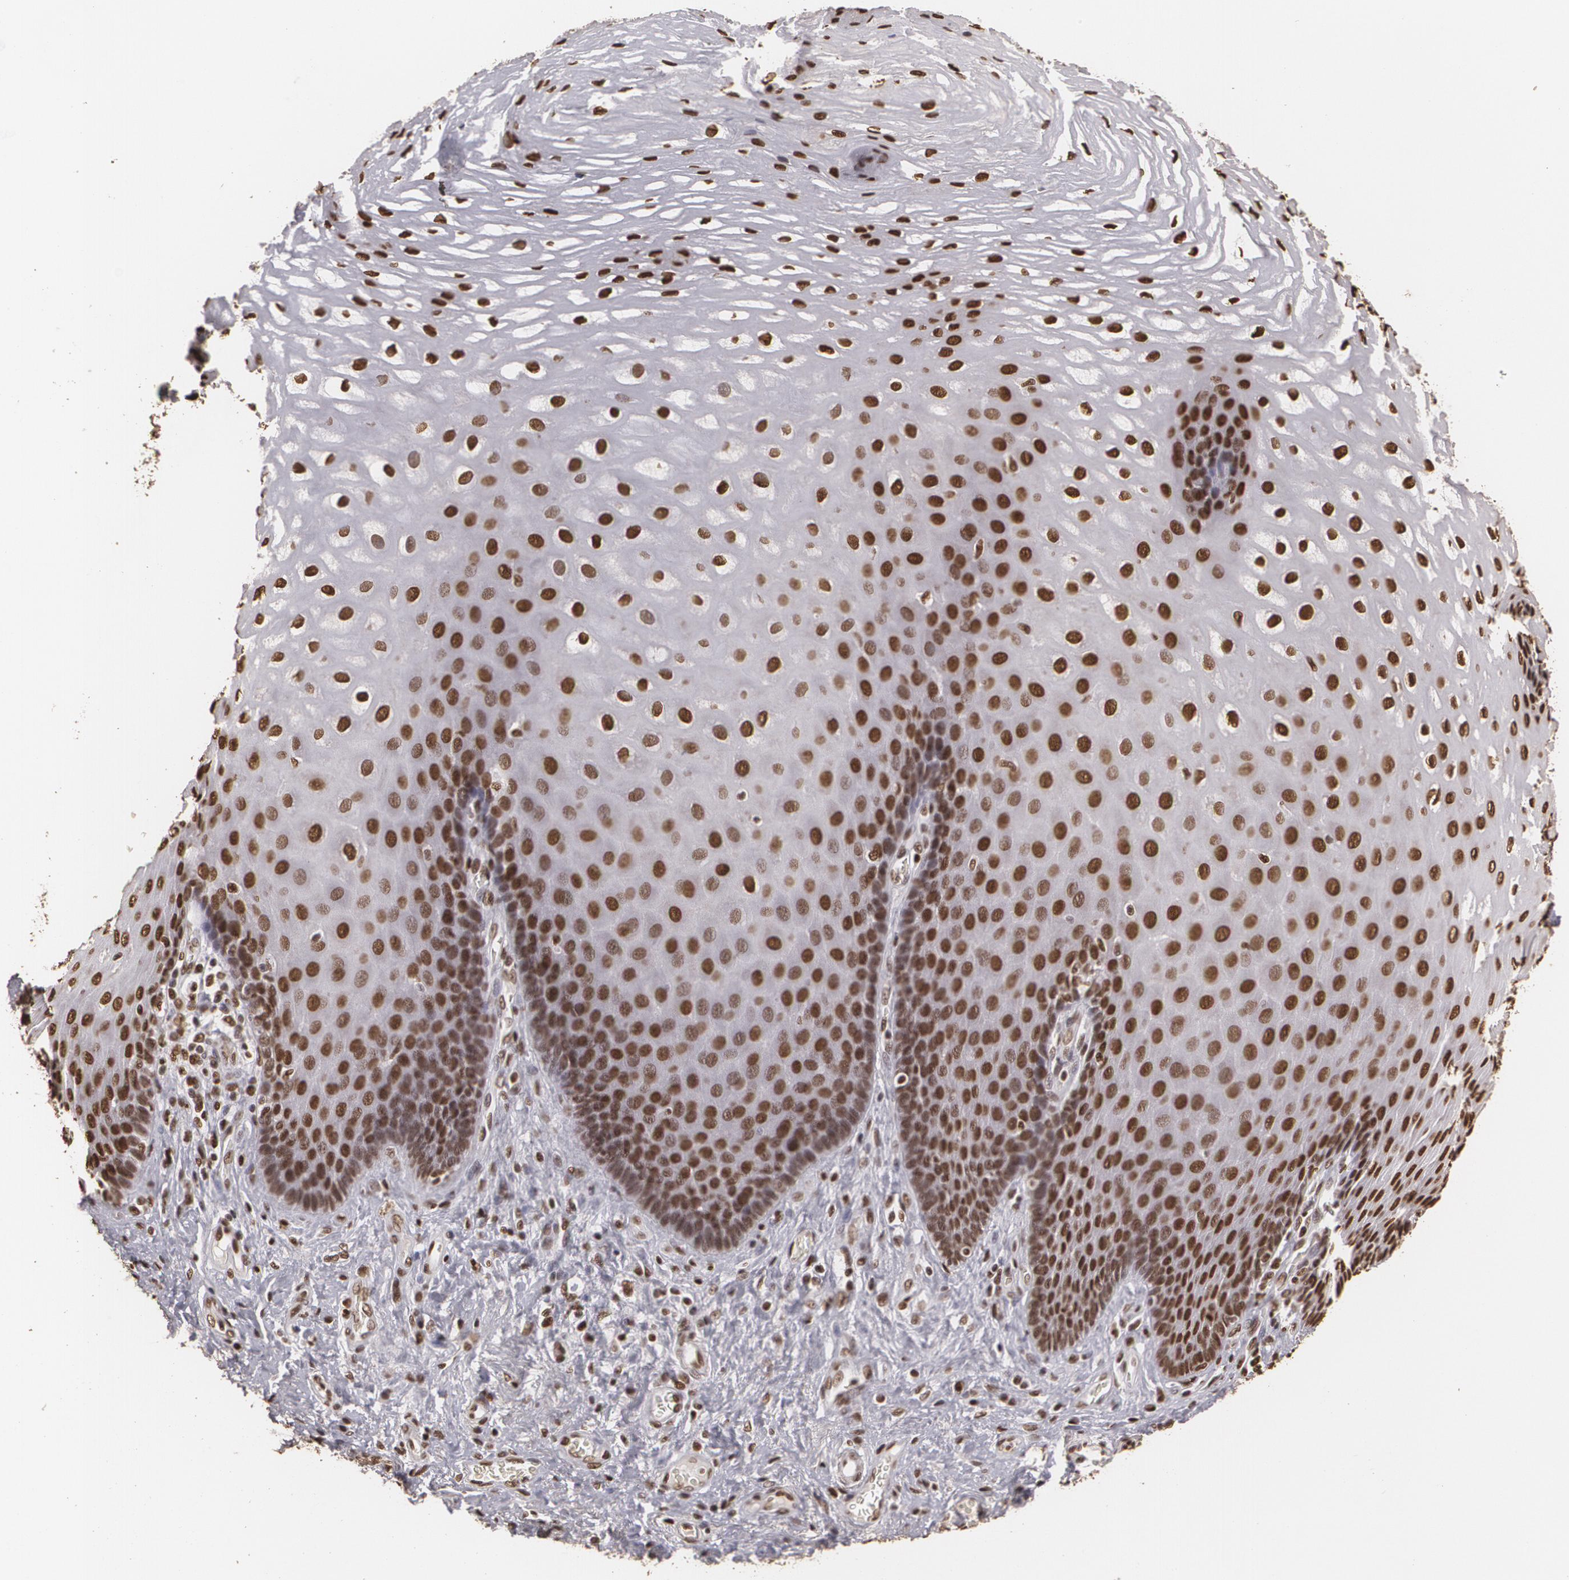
{"staining": {"intensity": "strong", "quantity": ">75%", "location": "nuclear"}, "tissue": "esophagus", "cell_type": "Squamous epithelial cells", "image_type": "normal", "snomed": [{"axis": "morphology", "description": "Normal tissue, NOS"}, {"axis": "morphology", "description": "Adenocarcinoma, NOS"}, {"axis": "topography", "description": "Esophagus"}, {"axis": "topography", "description": "Stomach"}], "caption": "An IHC histopathology image of unremarkable tissue is shown. Protein staining in brown shows strong nuclear positivity in esophagus within squamous epithelial cells. (IHC, brightfield microscopy, high magnification).", "gene": "RCOR1", "patient": {"sex": "male", "age": 62}}